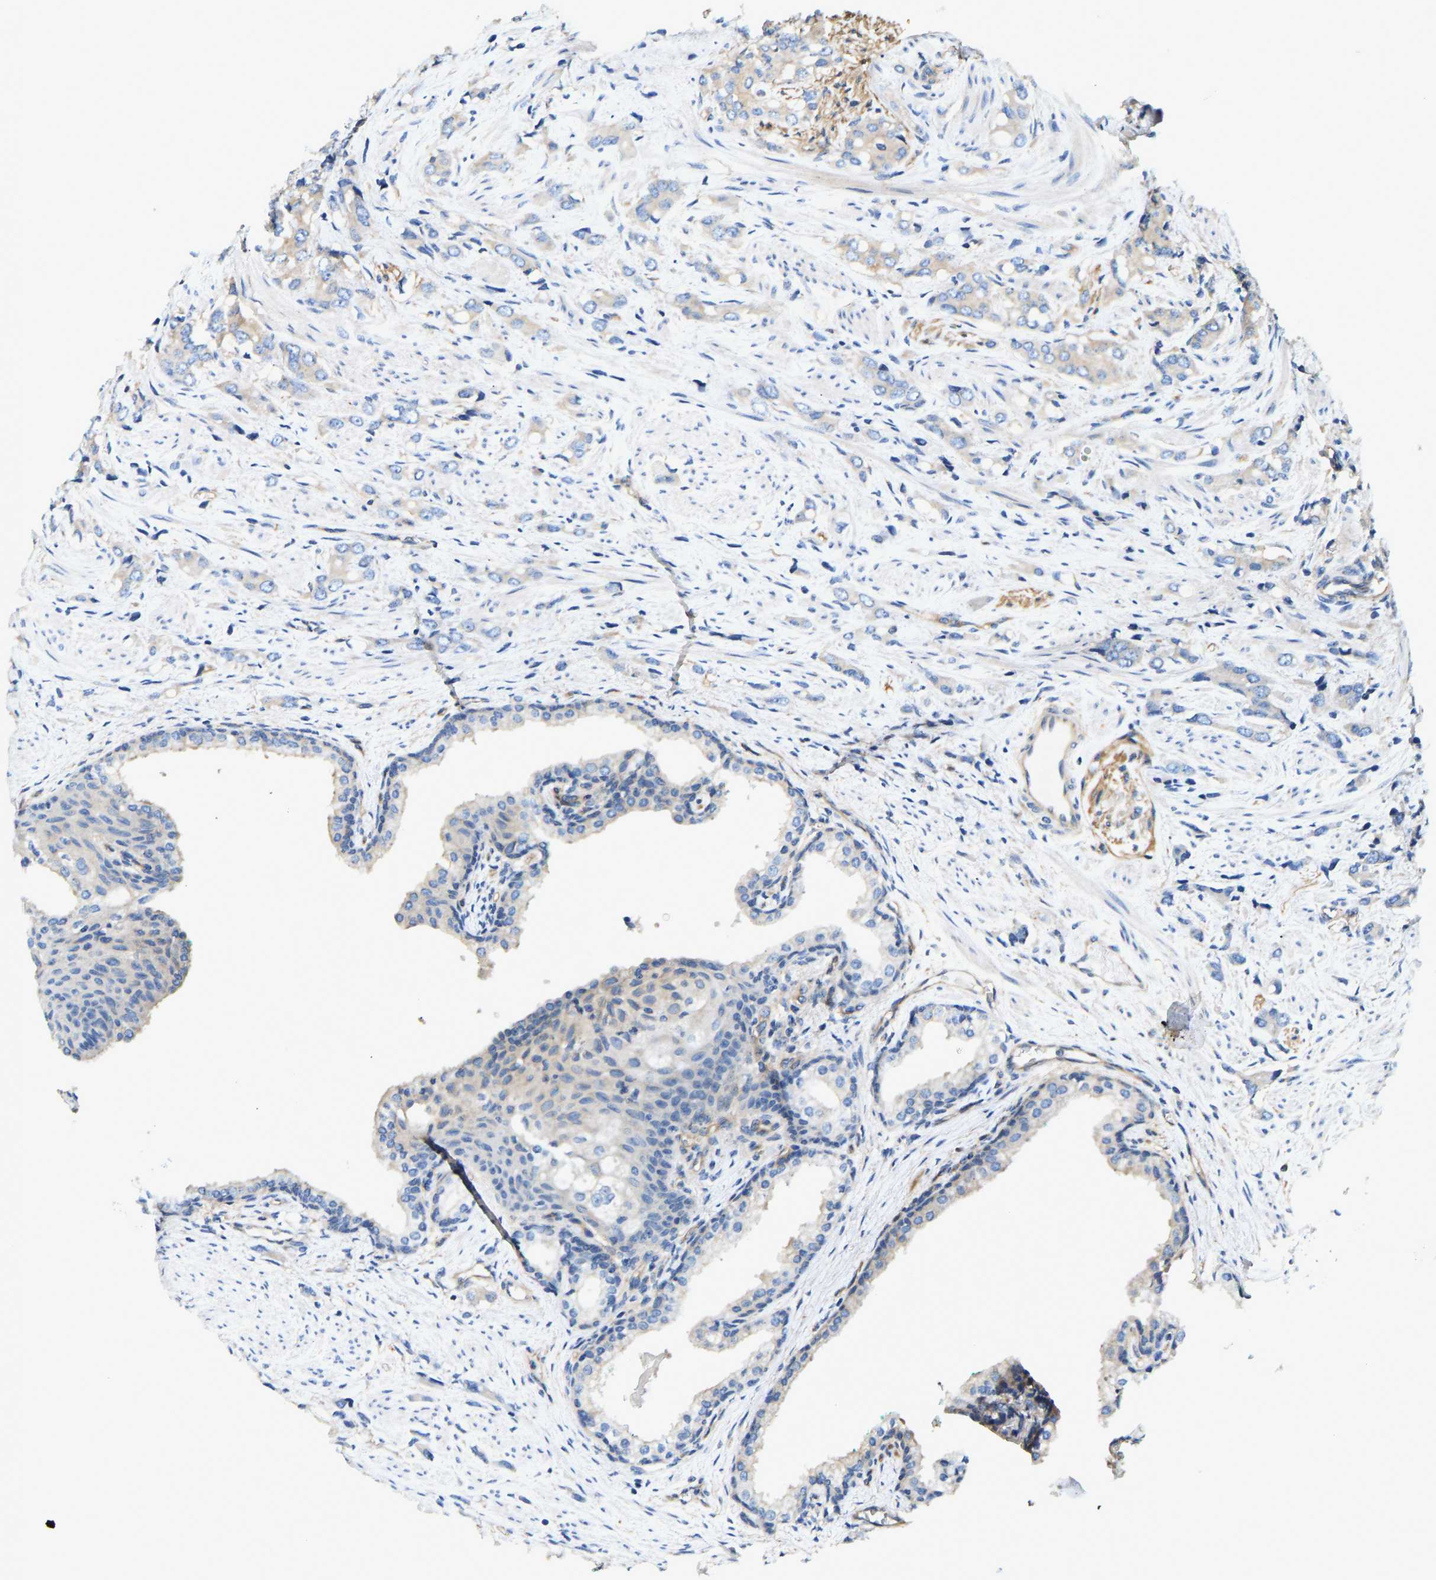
{"staining": {"intensity": "negative", "quantity": "none", "location": "none"}, "tissue": "prostate cancer", "cell_type": "Tumor cells", "image_type": "cancer", "snomed": [{"axis": "morphology", "description": "Adenocarcinoma, High grade"}, {"axis": "topography", "description": "Prostate"}], "caption": "This is an immunohistochemistry micrograph of human prostate cancer (high-grade adenocarcinoma). There is no positivity in tumor cells.", "gene": "CHAD", "patient": {"sex": "male", "age": 52}}